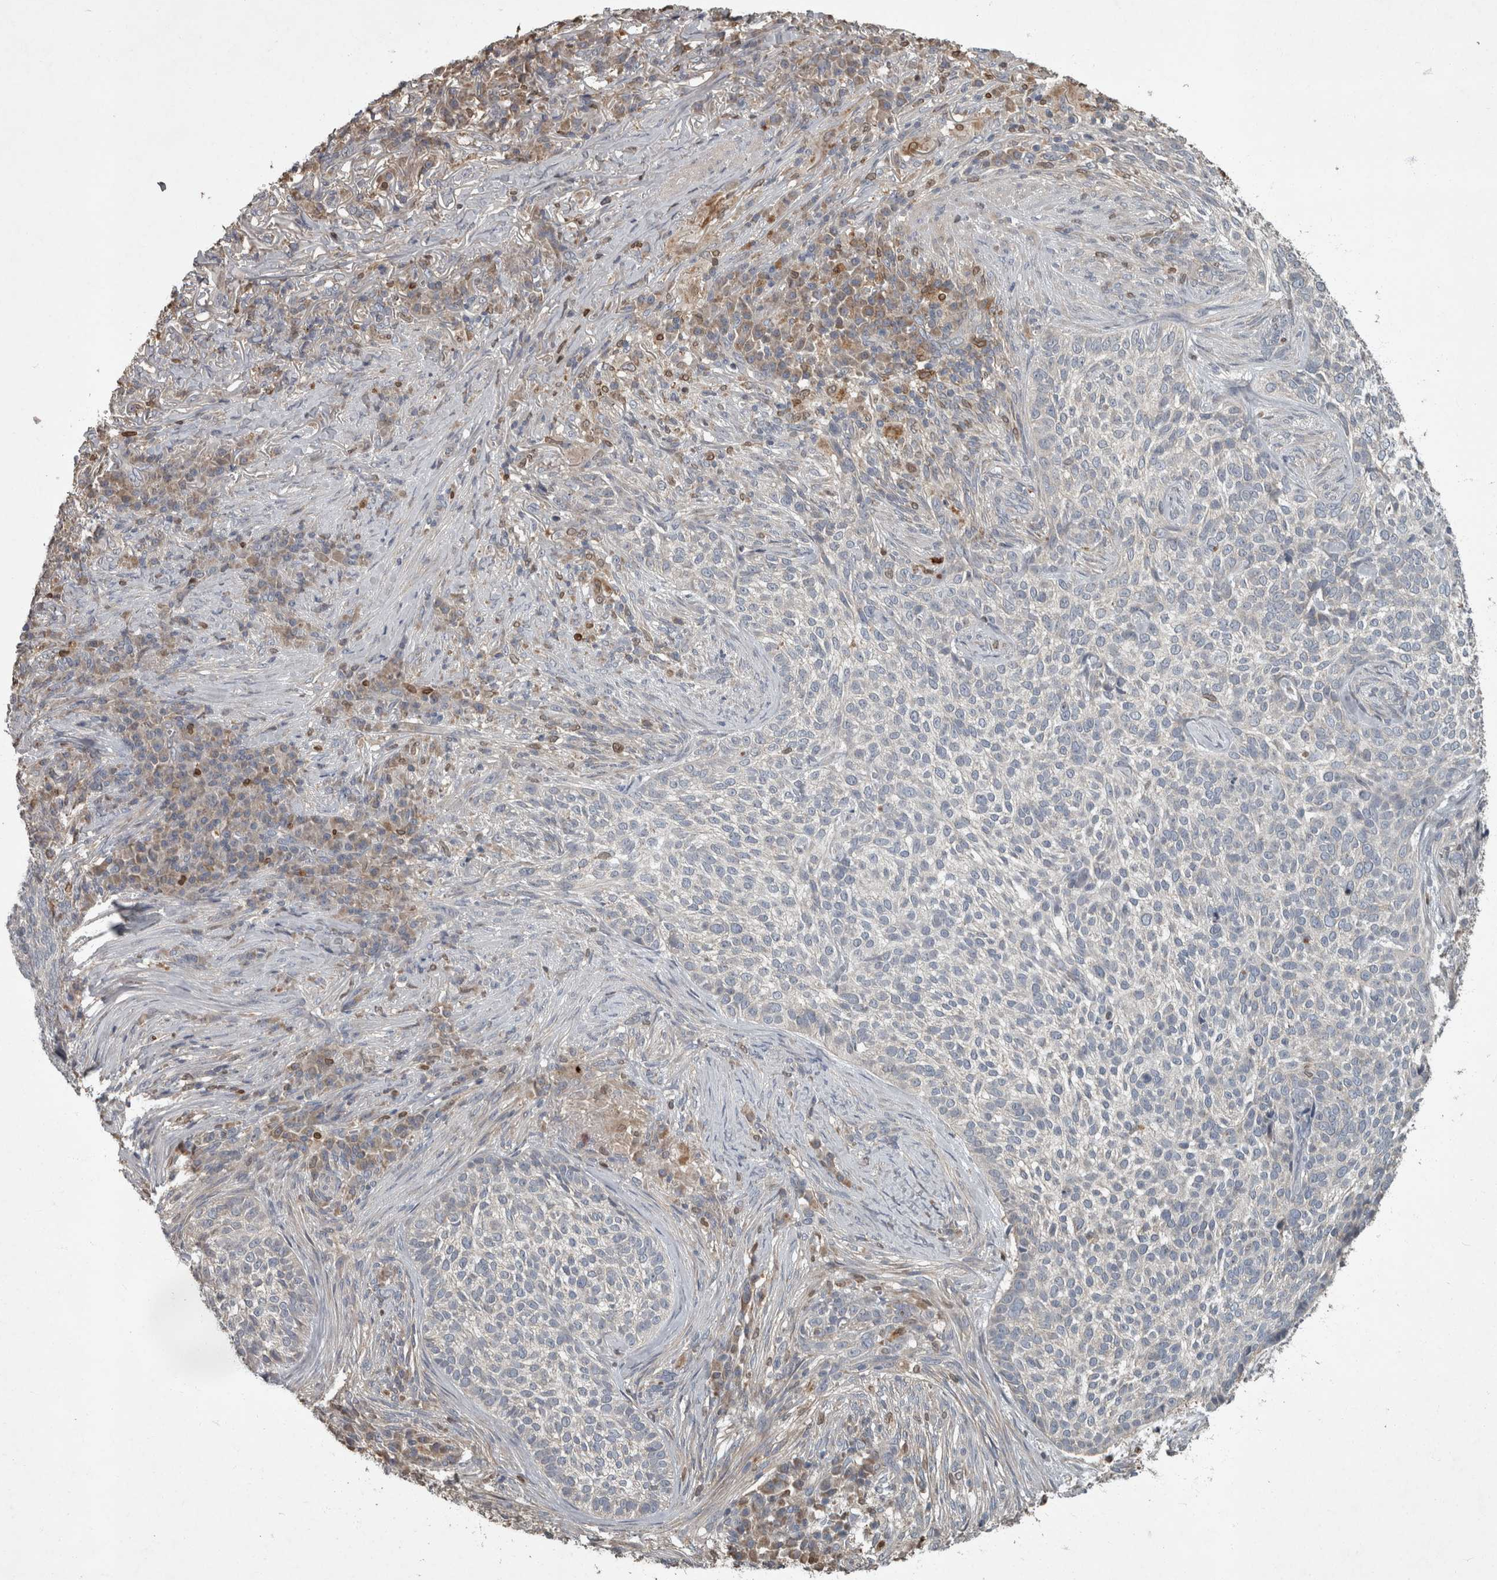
{"staining": {"intensity": "negative", "quantity": "none", "location": "none"}, "tissue": "skin cancer", "cell_type": "Tumor cells", "image_type": "cancer", "snomed": [{"axis": "morphology", "description": "Basal cell carcinoma"}, {"axis": "topography", "description": "Skin"}], "caption": "Image shows no protein staining in tumor cells of skin basal cell carcinoma tissue.", "gene": "PPP1R3C", "patient": {"sex": "female", "age": 64}}